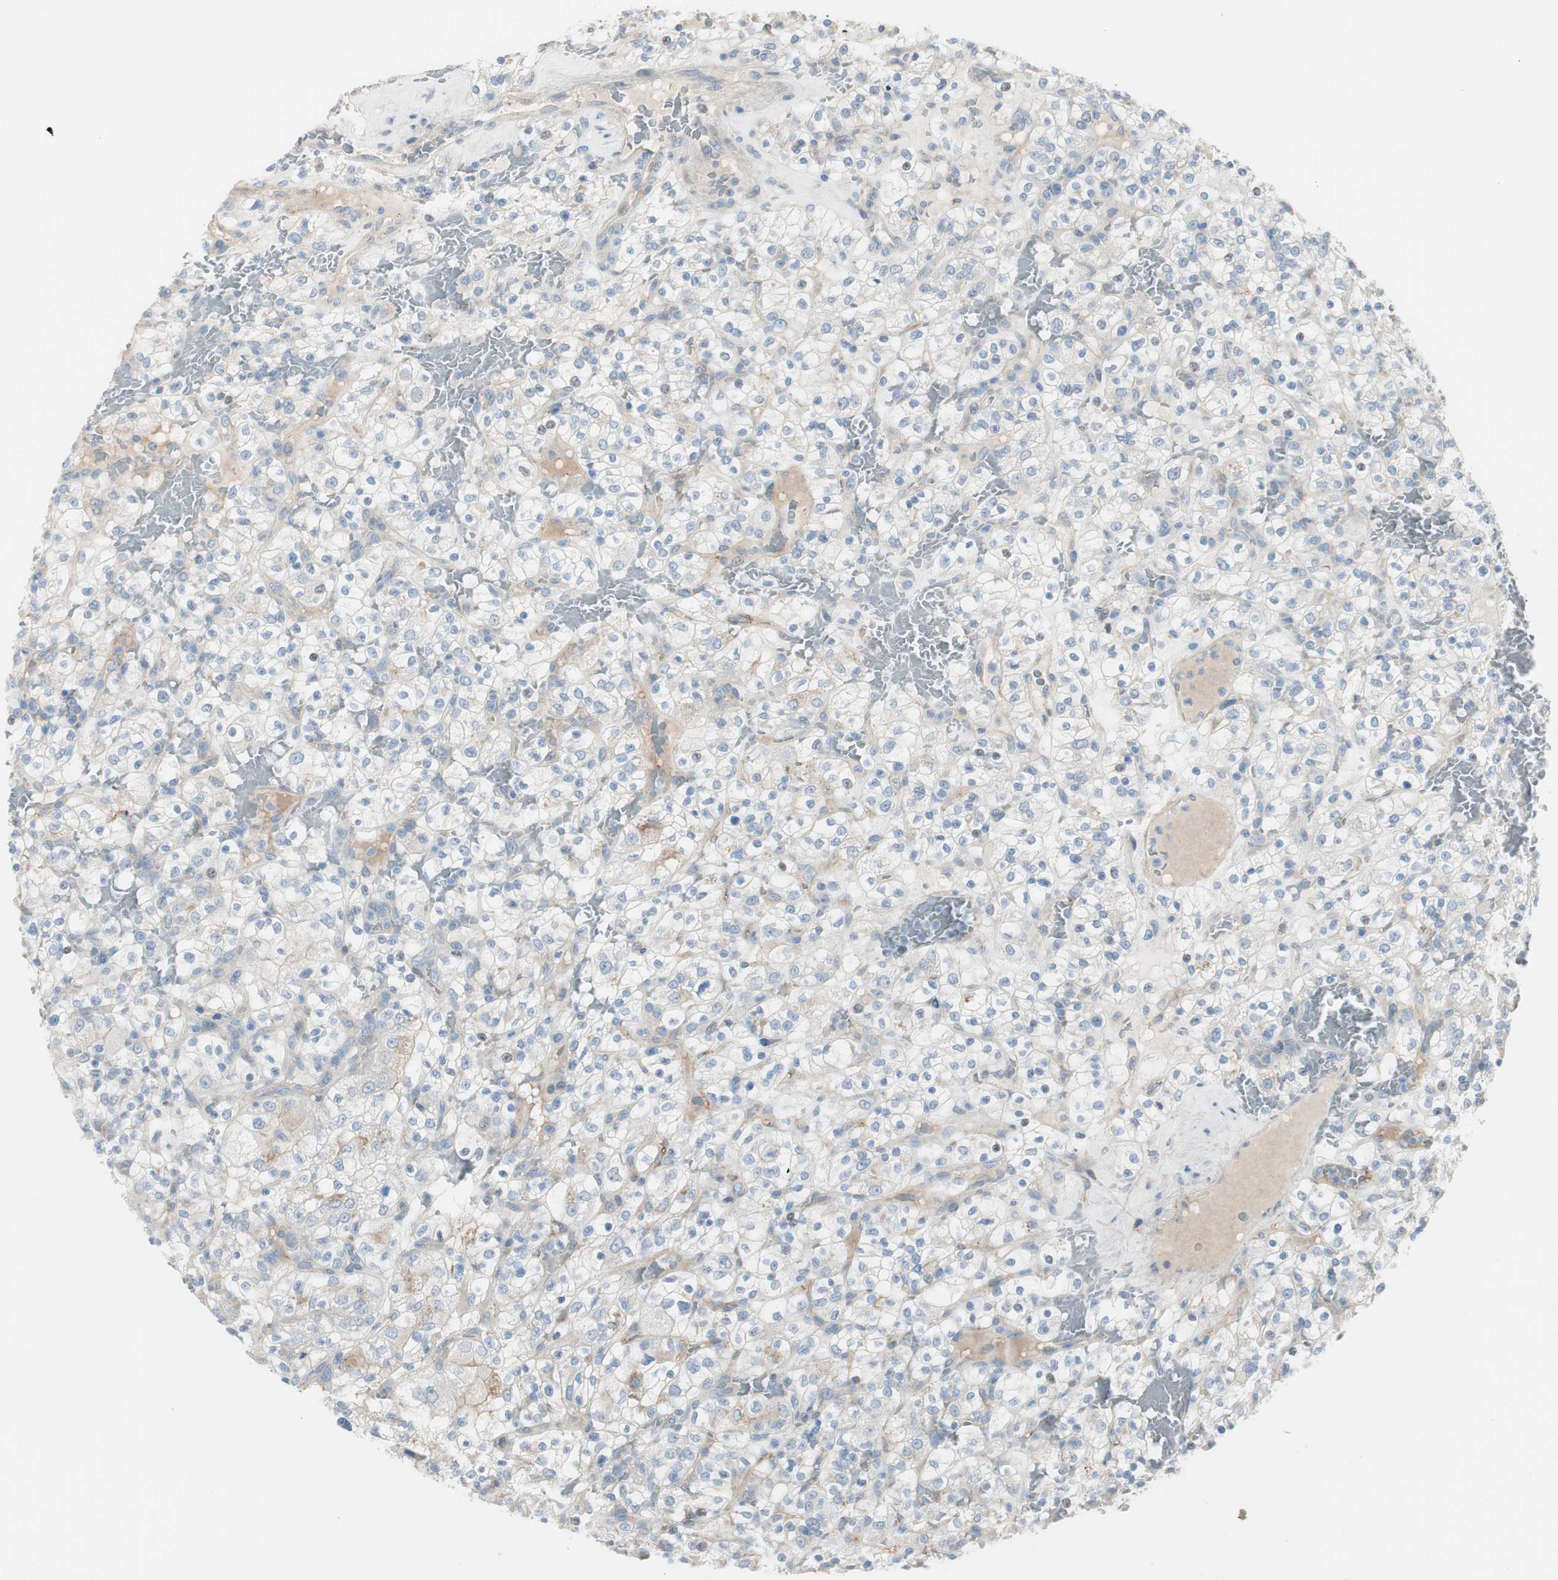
{"staining": {"intensity": "negative", "quantity": "none", "location": "none"}, "tissue": "renal cancer", "cell_type": "Tumor cells", "image_type": "cancer", "snomed": [{"axis": "morphology", "description": "Normal tissue, NOS"}, {"axis": "morphology", "description": "Adenocarcinoma, NOS"}, {"axis": "topography", "description": "Kidney"}], "caption": "A histopathology image of human renal adenocarcinoma is negative for staining in tumor cells.", "gene": "CACNA2D1", "patient": {"sex": "female", "age": 72}}